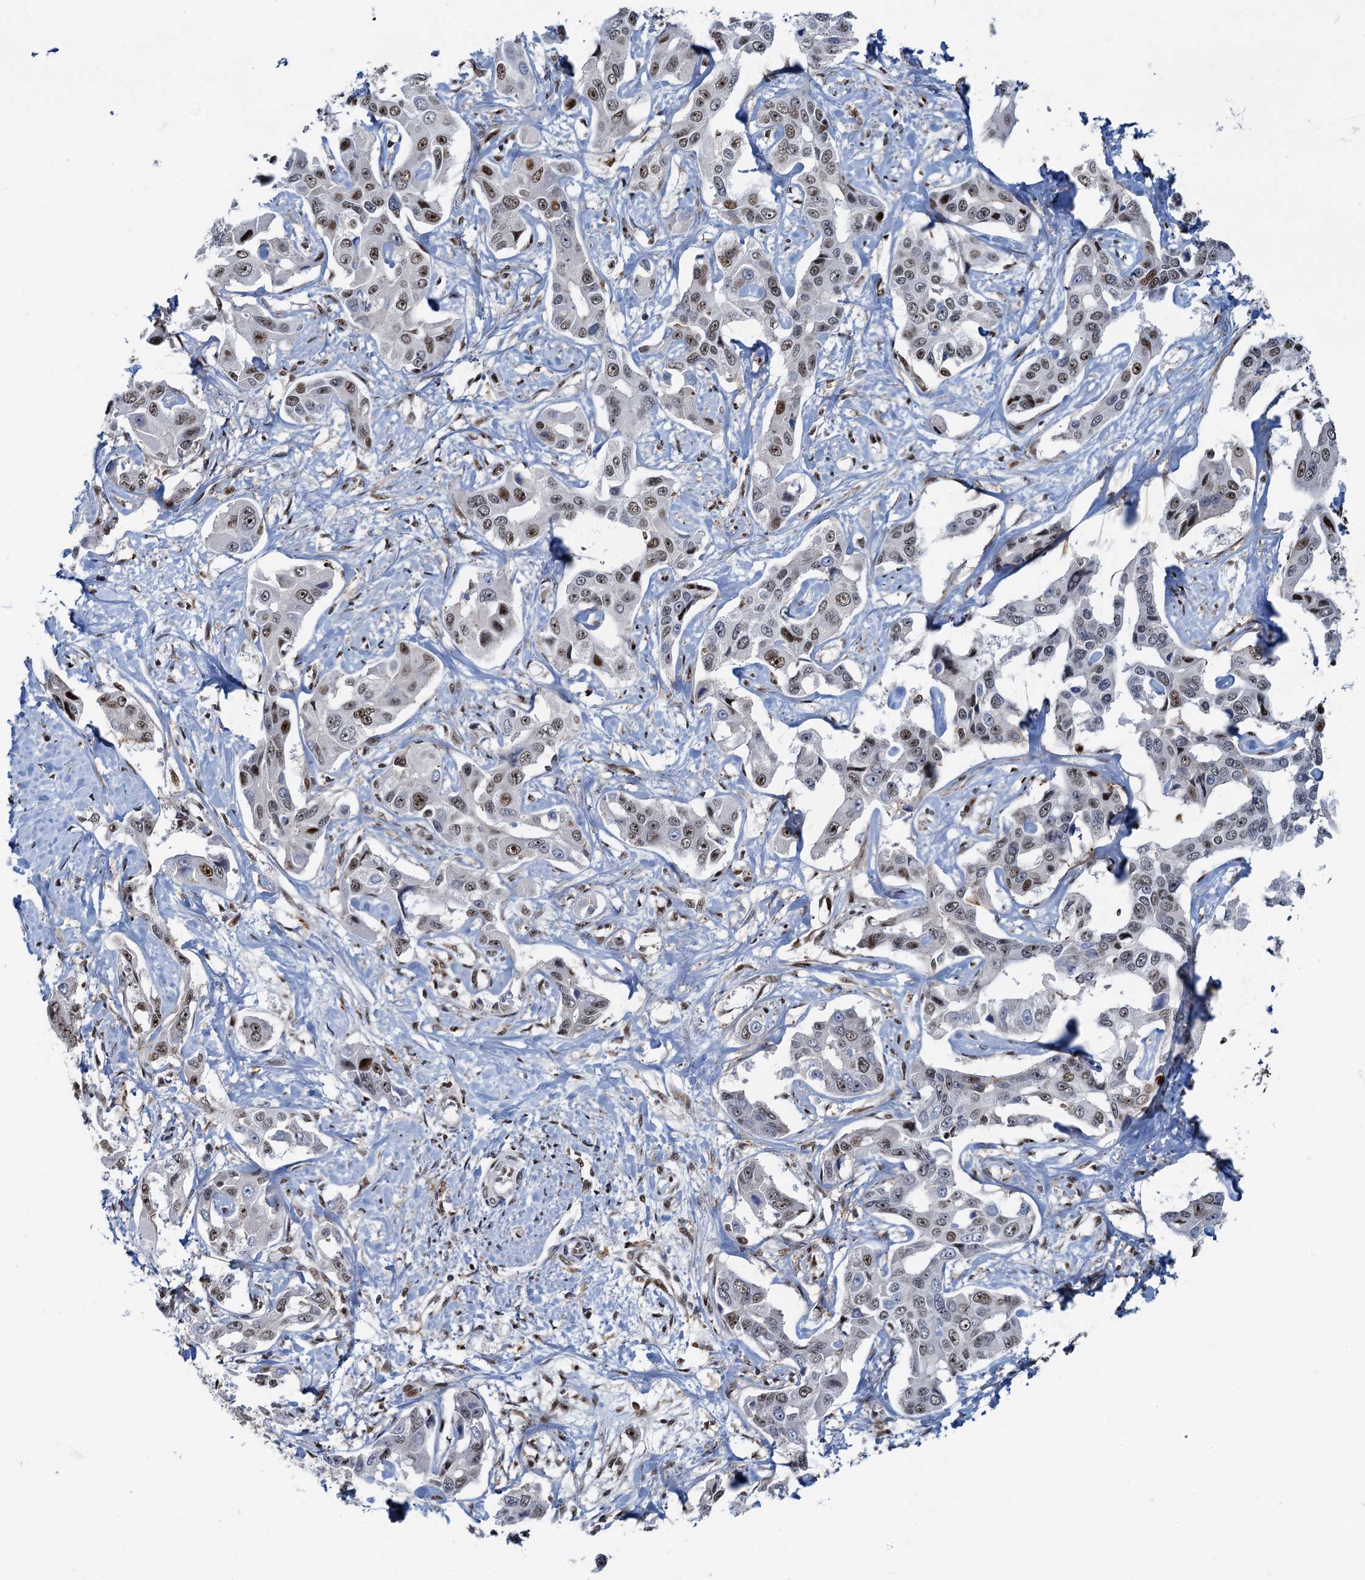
{"staining": {"intensity": "moderate", "quantity": ">75%", "location": "nuclear"}, "tissue": "liver cancer", "cell_type": "Tumor cells", "image_type": "cancer", "snomed": [{"axis": "morphology", "description": "Cholangiocarcinoma"}, {"axis": "topography", "description": "Liver"}], "caption": "DAB immunohistochemical staining of human cholangiocarcinoma (liver) demonstrates moderate nuclear protein staining in about >75% of tumor cells.", "gene": "RBM26", "patient": {"sex": "male", "age": 59}}